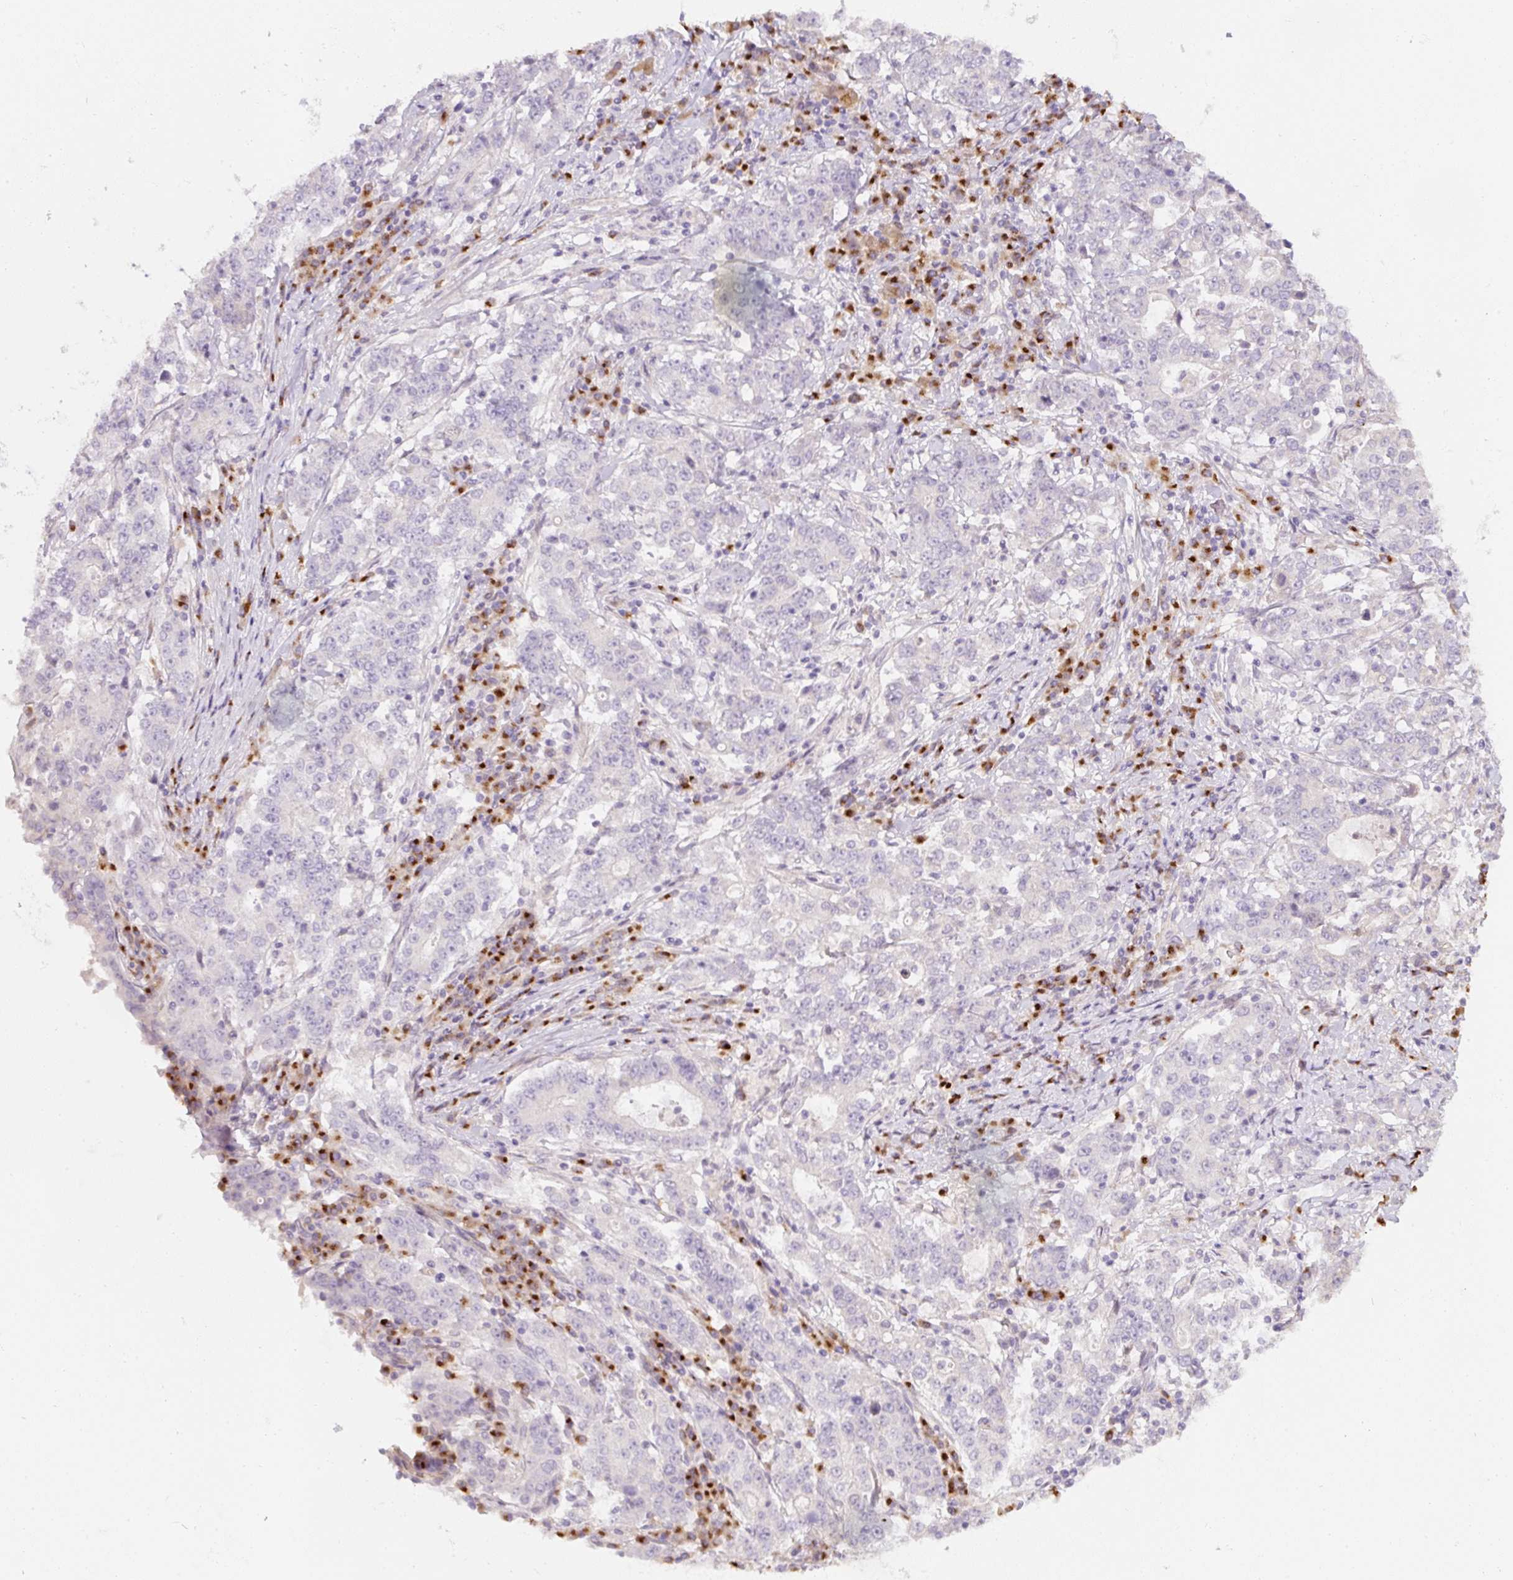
{"staining": {"intensity": "negative", "quantity": "none", "location": "none"}, "tissue": "stomach cancer", "cell_type": "Tumor cells", "image_type": "cancer", "snomed": [{"axis": "morphology", "description": "Adenocarcinoma, NOS"}, {"axis": "topography", "description": "Stomach"}], "caption": "This histopathology image is of stomach cancer stained with immunohistochemistry to label a protein in brown with the nuclei are counter-stained blue. There is no expression in tumor cells. (Brightfield microscopy of DAB immunohistochemistry (IHC) at high magnification).", "gene": "NBPF11", "patient": {"sex": "male", "age": 59}}